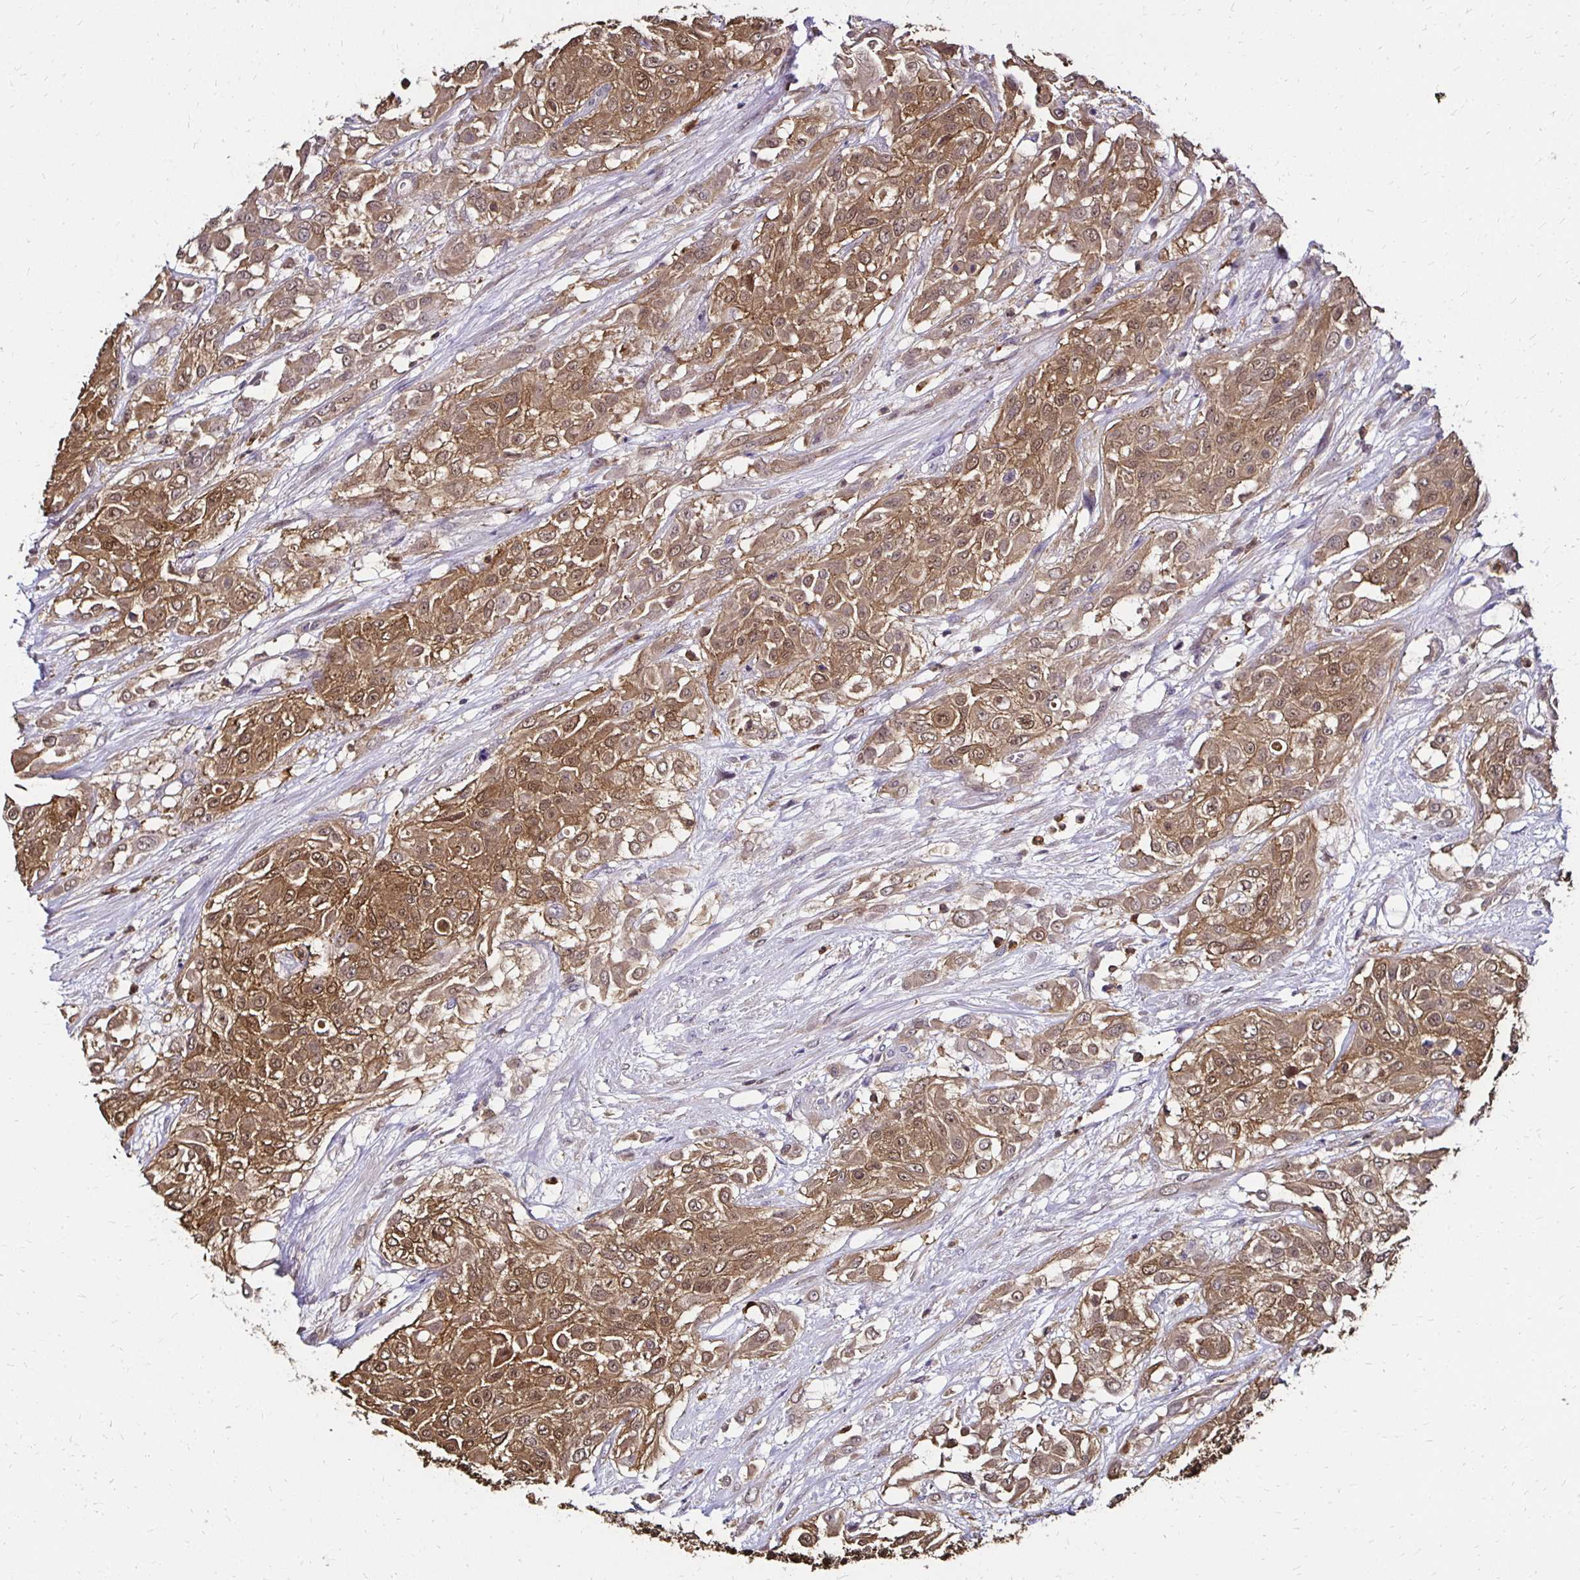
{"staining": {"intensity": "moderate", "quantity": ">75%", "location": "cytoplasmic/membranous,nuclear"}, "tissue": "urothelial cancer", "cell_type": "Tumor cells", "image_type": "cancer", "snomed": [{"axis": "morphology", "description": "Urothelial carcinoma, High grade"}, {"axis": "topography", "description": "Urinary bladder"}], "caption": "This is an image of immunohistochemistry (IHC) staining of urothelial cancer, which shows moderate expression in the cytoplasmic/membranous and nuclear of tumor cells.", "gene": "TXN", "patient": {"sex": "male", "age": 57}}